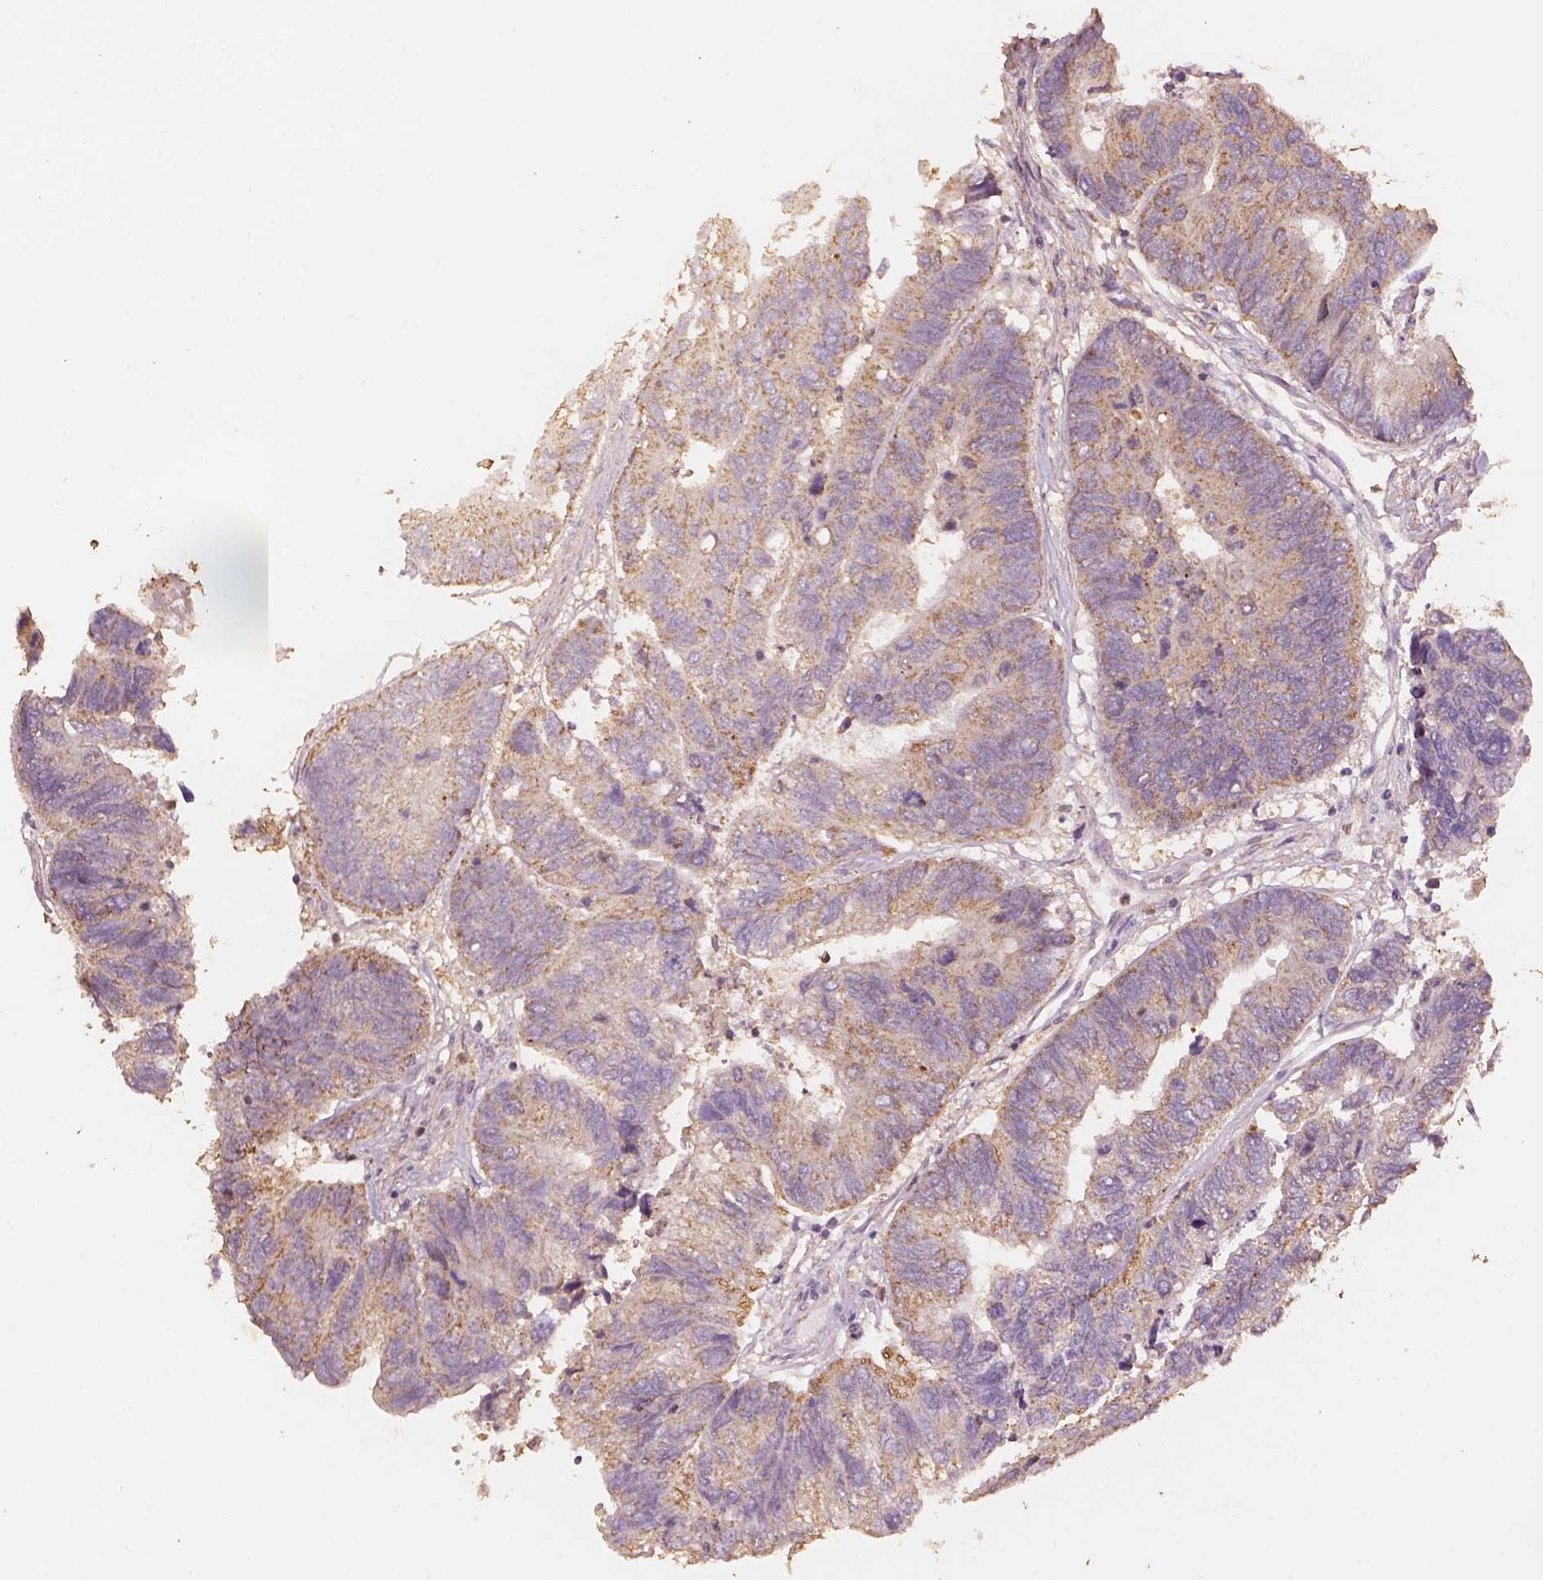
{"staining": {"intensity": "moderate", "quantity": ">75%", "location": "cytoplasmic/membranous"}, "tissue": "colorectal cancer", "cell_type": "Tumor cells", "image_type": "cancer", "snomed": [{"axis": "morphology", "description": "Adenocarcinoma, NOS"}, {"axis": "topography", "description": "Colon"}], "caption": "Colorectal cancer (adenocarcinoma) stained with immunohistochemistry (IHC) exhibits moderate cytoplasmic/membranous staining in about >75% of tumor cells.", "gene": "AP2B1", "patient": {"sex": "female", "age": 67}}